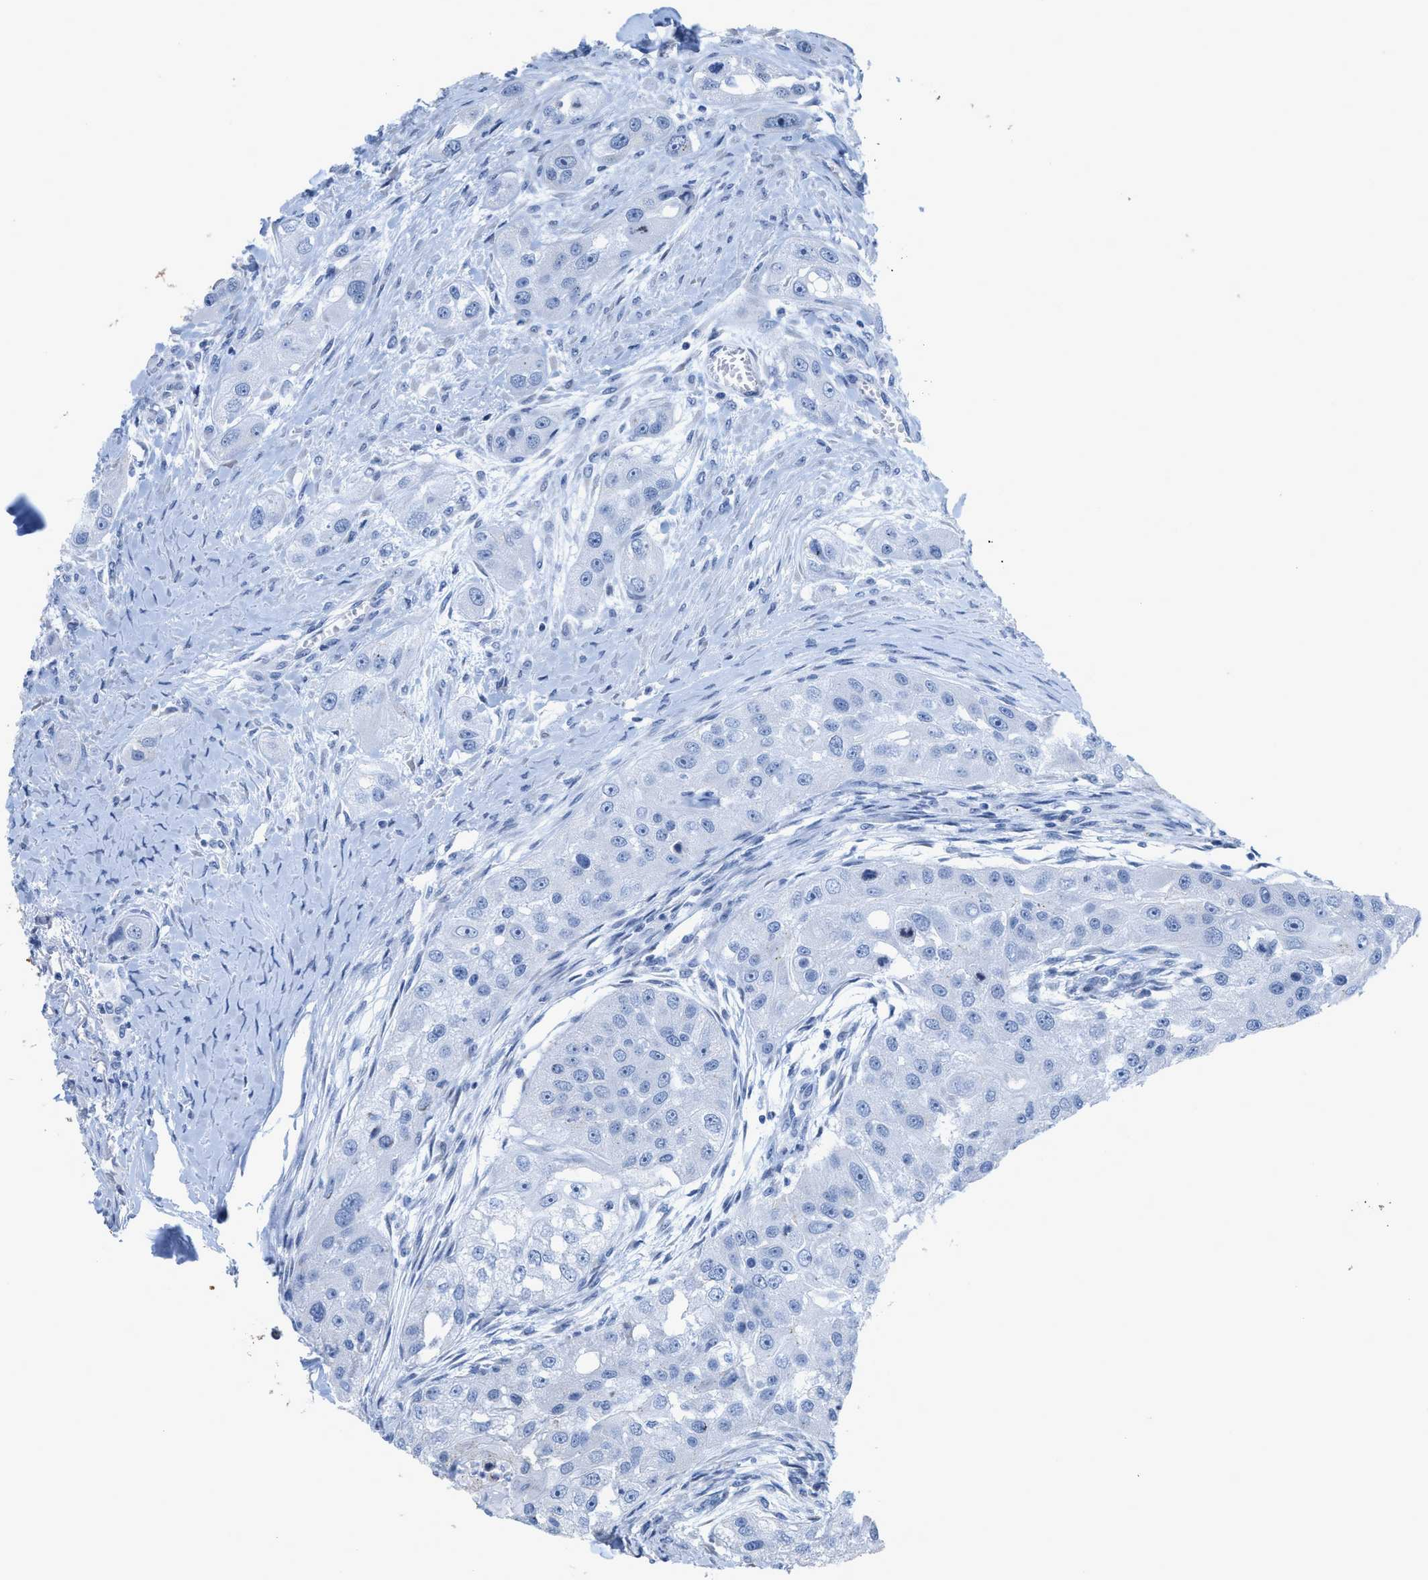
{"staining": {"intensity": "negative", "quantity": "none", "location": "none"}, "tissue": "head and neck cancer", "cell_type": "Tumor cells", "image_type": "cancer", "snomed": [{"axis": "morphology", "description": "Normal tissue, NOS"}, {"axis": "morphology", "description": "Squamous cell carcinoma, NOS"}, {"axis": "topography", "description": "Skeletal muscle"}, {"axis": "topography", "description": "Head-Neck"}], "caption": "The histopathology image exhibits no staining of tumor cells in head and neck cancer (squamous cell carcinoma).", "gene": "CRYM", "patient": {"sex": "male", "age": 51}}